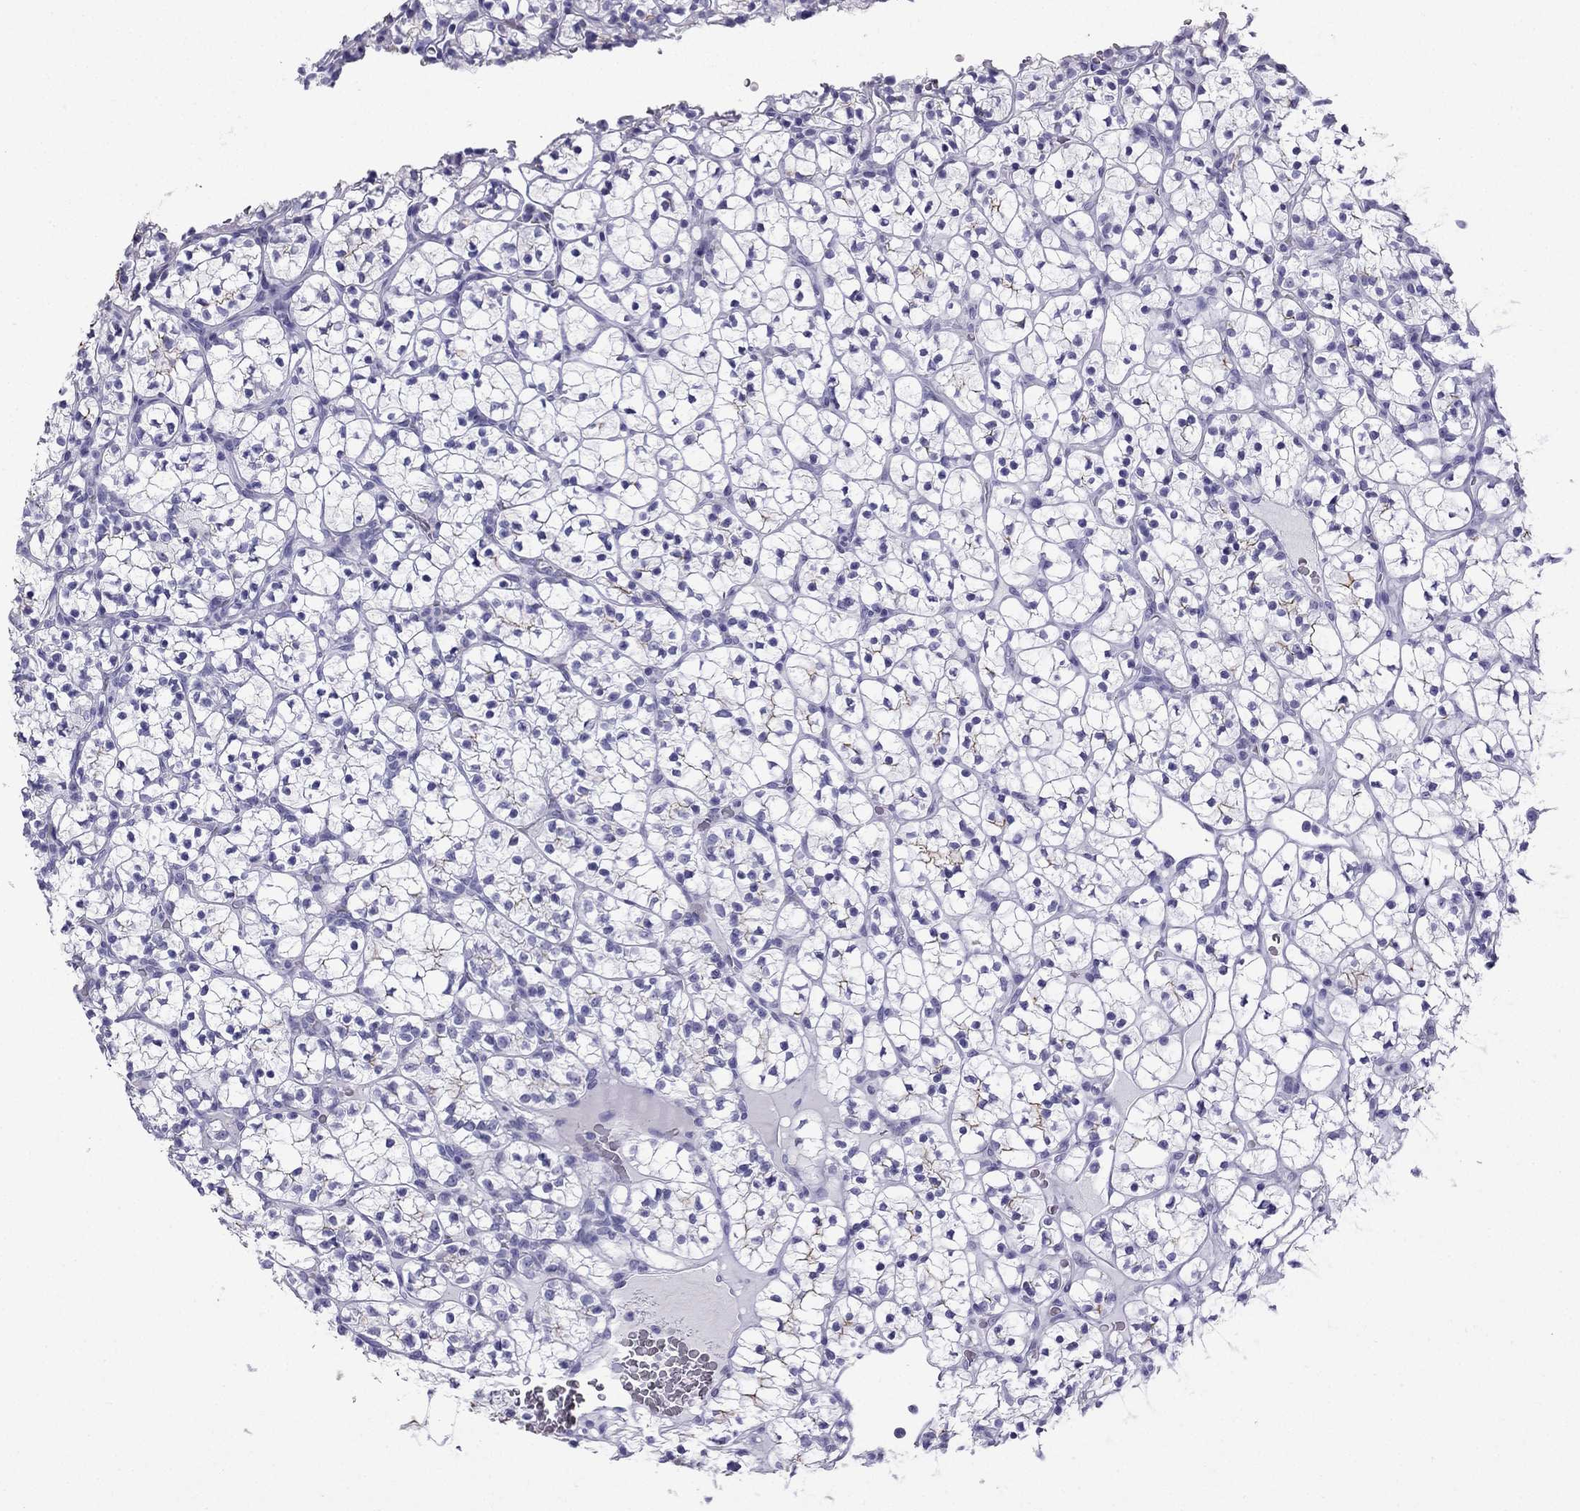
{"staining": {"intensity": "negative", "quantity": "none", "location": "none"}, "tissue": "renal cancer", "cell_type": "Tumor cells", "image_type": "cancer", "snomed": [{"axis": "morphology", "description": "Adenocarcinoma, NOS"}, {"axis": "topography", "description": "Kidney"}], "caption": "DAB (3,3'-diaminobenzidine) immunohistochemical staining of human adenocarcinoma (renal) reveals no significant positivity in tumor cells.", "gene": "GJA8", "patient": {"sex": "female", "age": 89}}